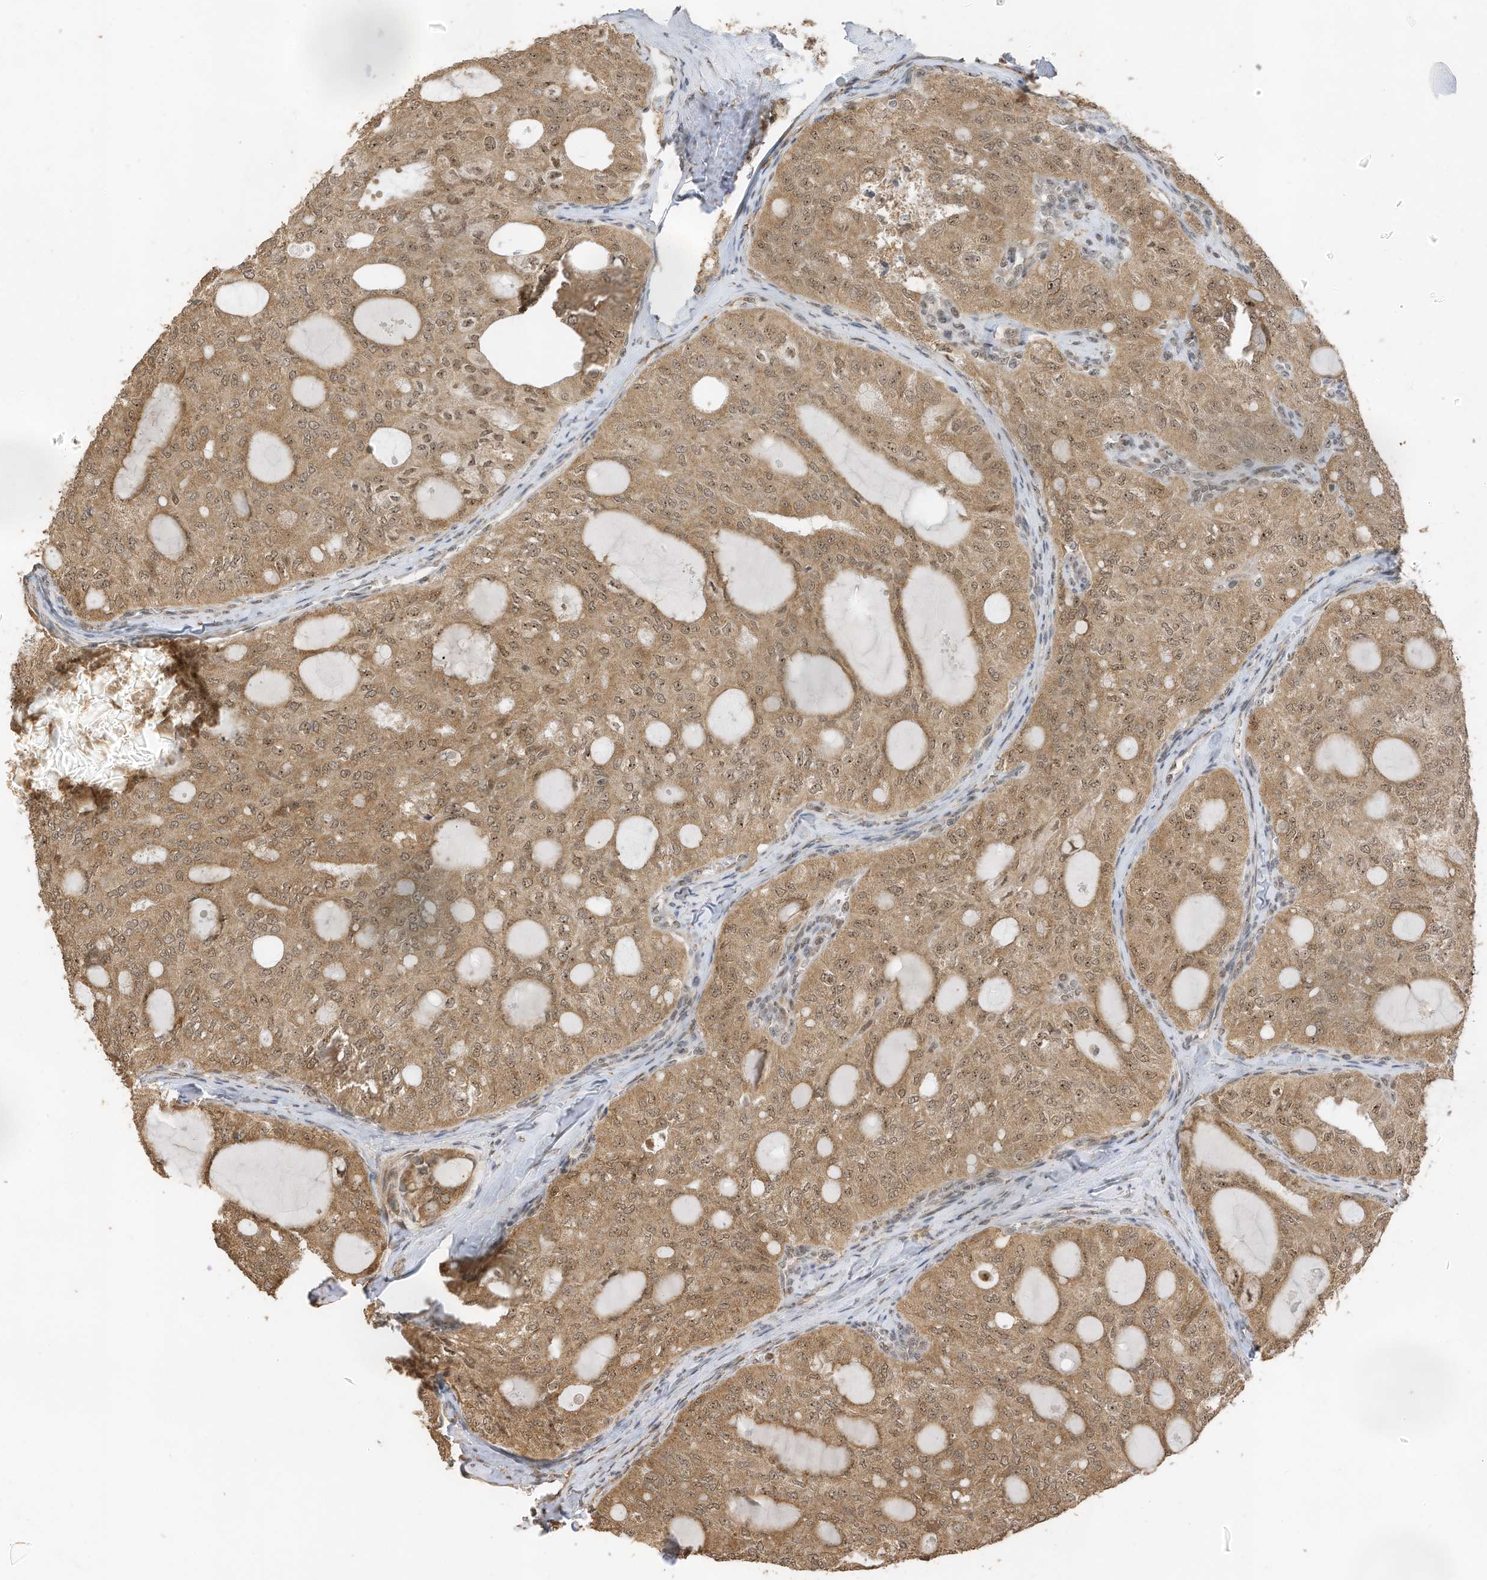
{"staining": {"intensity": "moderate", "quantity": ">75%", "location": "cytoplasmic/membranous,nuclear"}, "tissue": "thyroid cancer", "cell_type": "Tumor cells", "image_type": "cancer", "snomed": [{"axis": "morphology", "description": "Follicular adenoma carcinoma, NOS"}, {"axis": "topography", "description": "Thyroid gland"}], "caption": "There is medium levels of moderate cytoplasmic/membranous and nuclear staining in tumor cells of thyroid follicular adenoma carcinoma, as demonstrated by immunohistochemical staining (brown color).", "gene": "ERLEC1", "patient": {"sex": "male", "age": 75}}